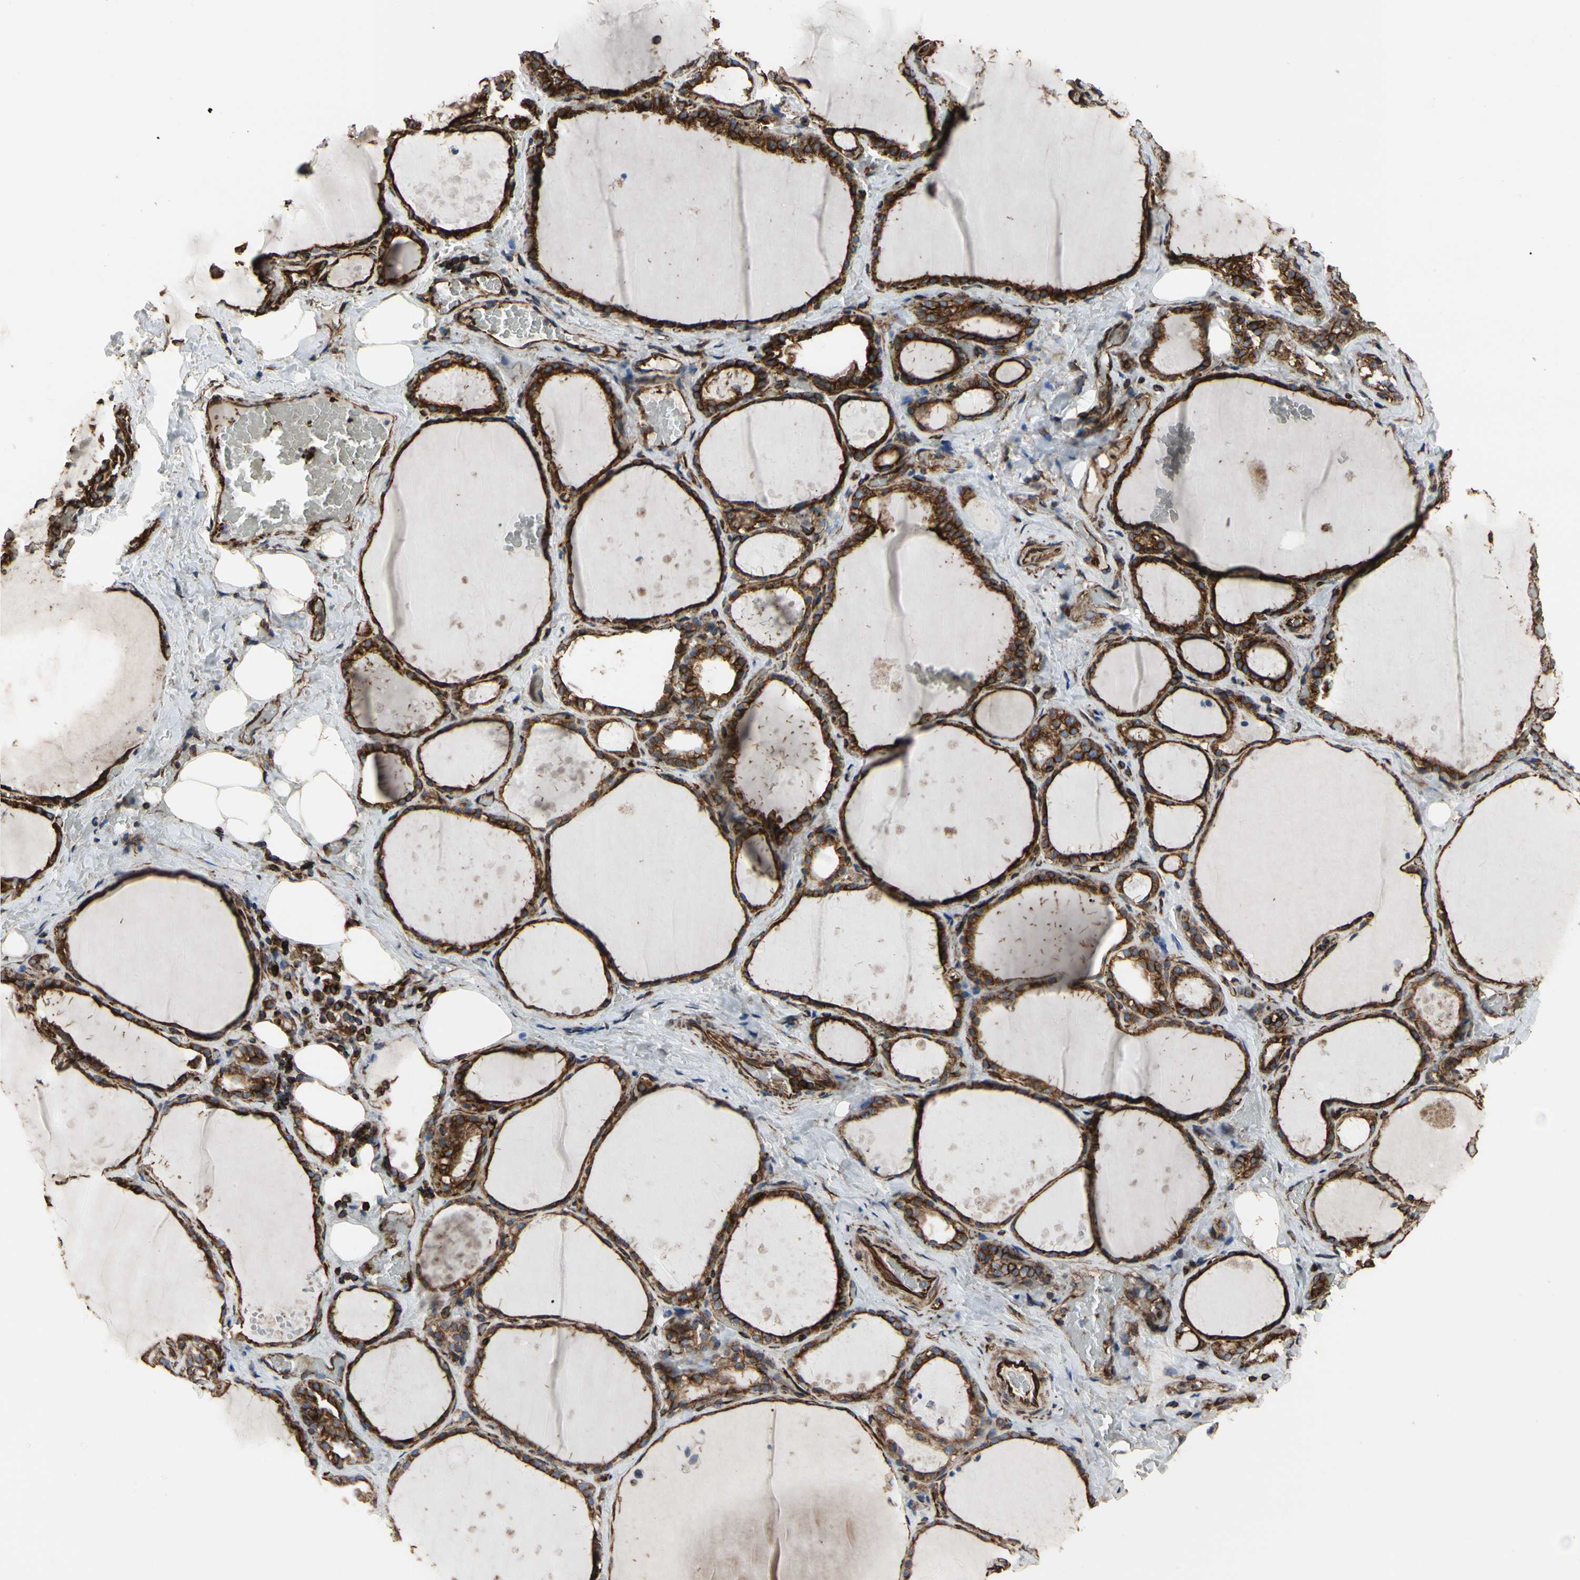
{"staining": {"intensity": "moderate", "quantity": ">75%", "location": "cytoplasmic/membranous"}, "tissue": "thyroid gland", "cell_type": "Glandular cells", "image_type": "normal", "snomed": [{"axis": "morphology", "description": "Normal tissue, NOS"}, {"axis": "topography", "description": "Thyroid gland"}], "caption": "Brown immunohistochemical staining in normal human thyroid gland reveals moderate cytoplasmic/membranous expression in about >75% of glandular cells. Nuclei are stained in blue.", "gene": "TUBA1A", "patient": {"sex": "male", "age": 61}}